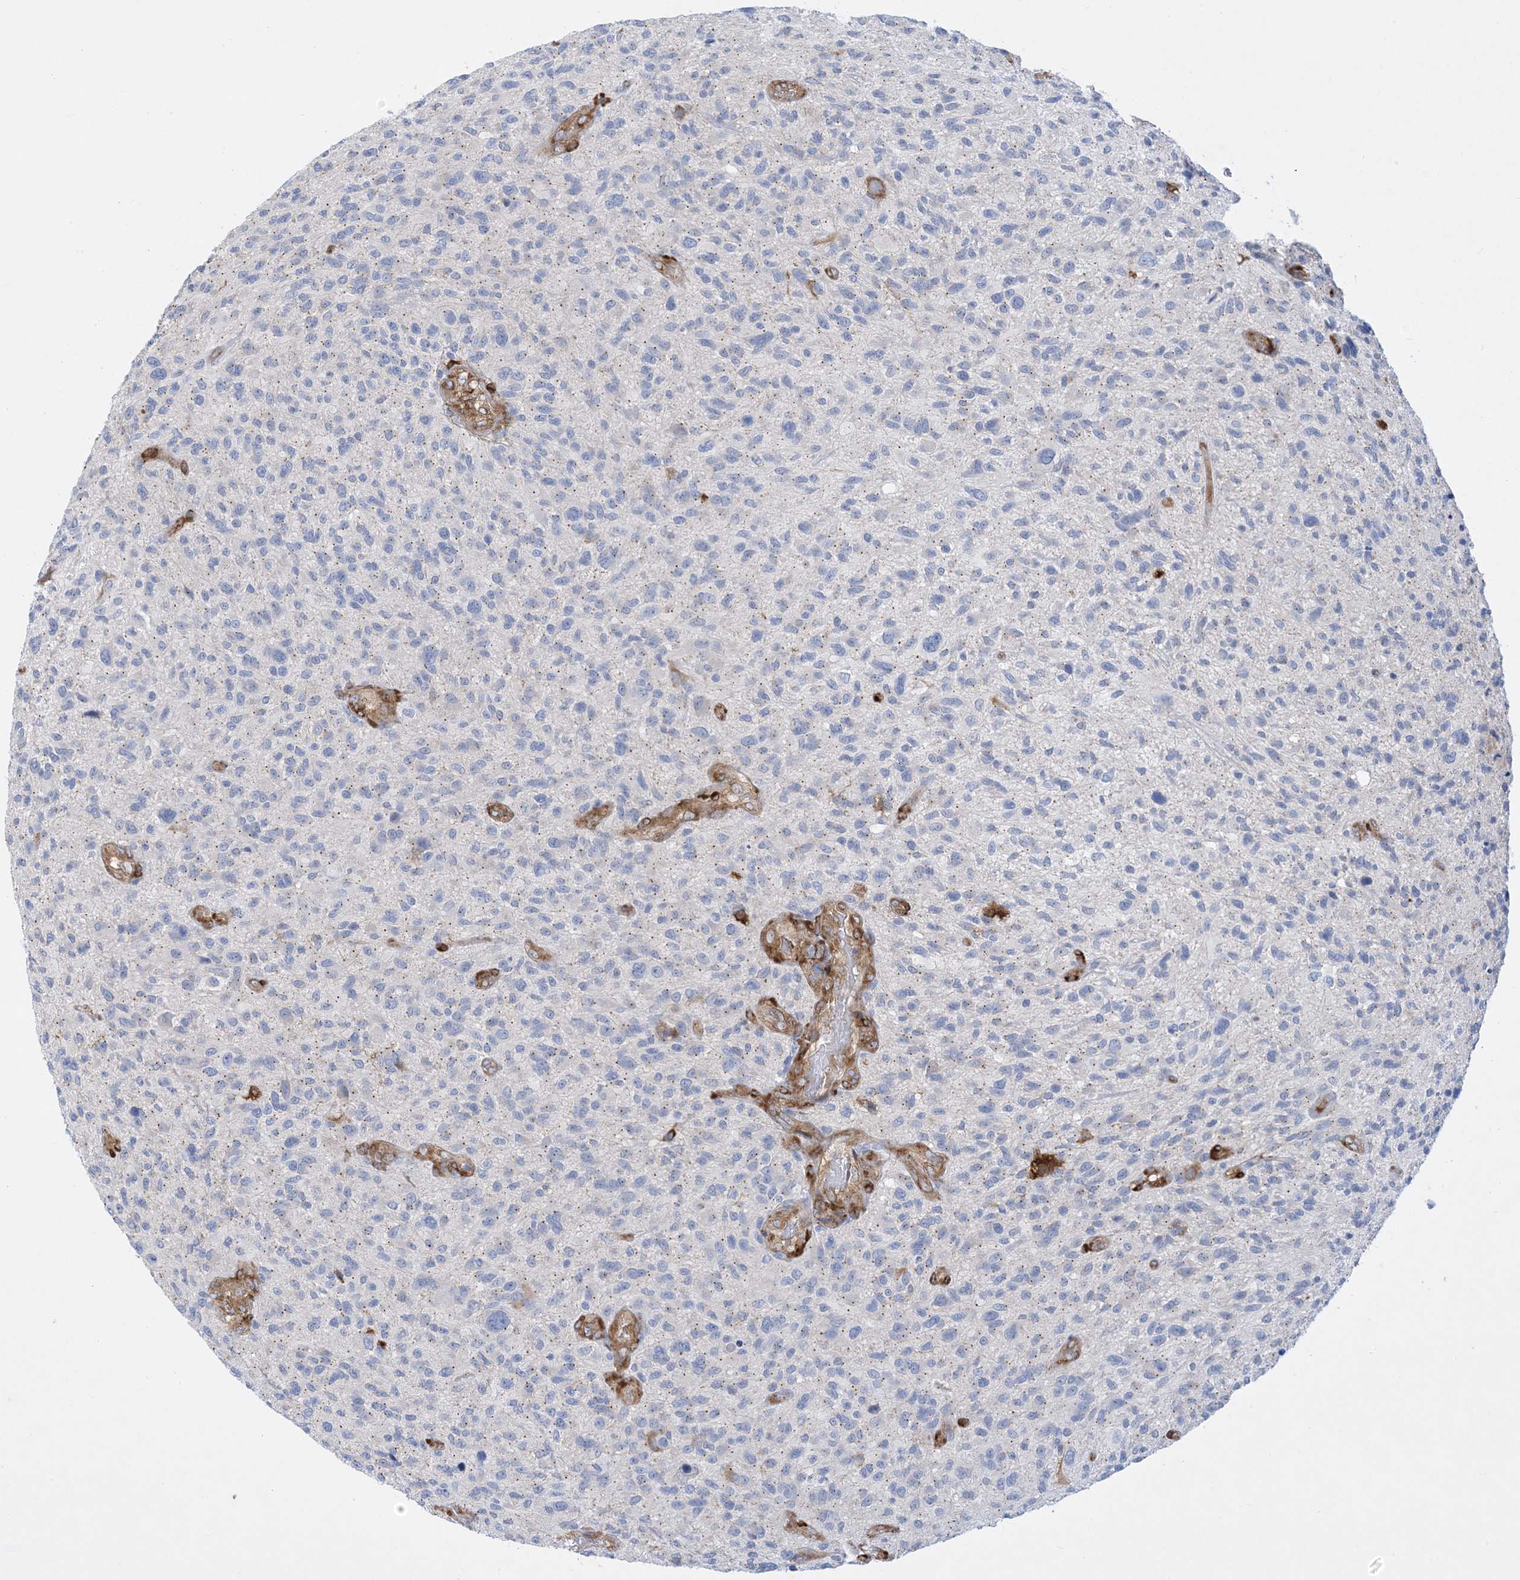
{"staining": {"intensity": "negative", "quantity": "none", "location": "none"}, "tissue": "glioma", "cell_type": "Tumor cells", "image_type": "cancer", "snomed": [{"axis": "morphology", "description": "Glioma, malignant, High grade"}, {"axis": "topography", "description": "Brain"}], "caption": "Tumor cells show no significant protein expression in high-grade glioma (malignant).", "gene": "RBMS3", "patient": {"sex": "male", "age": 47}}